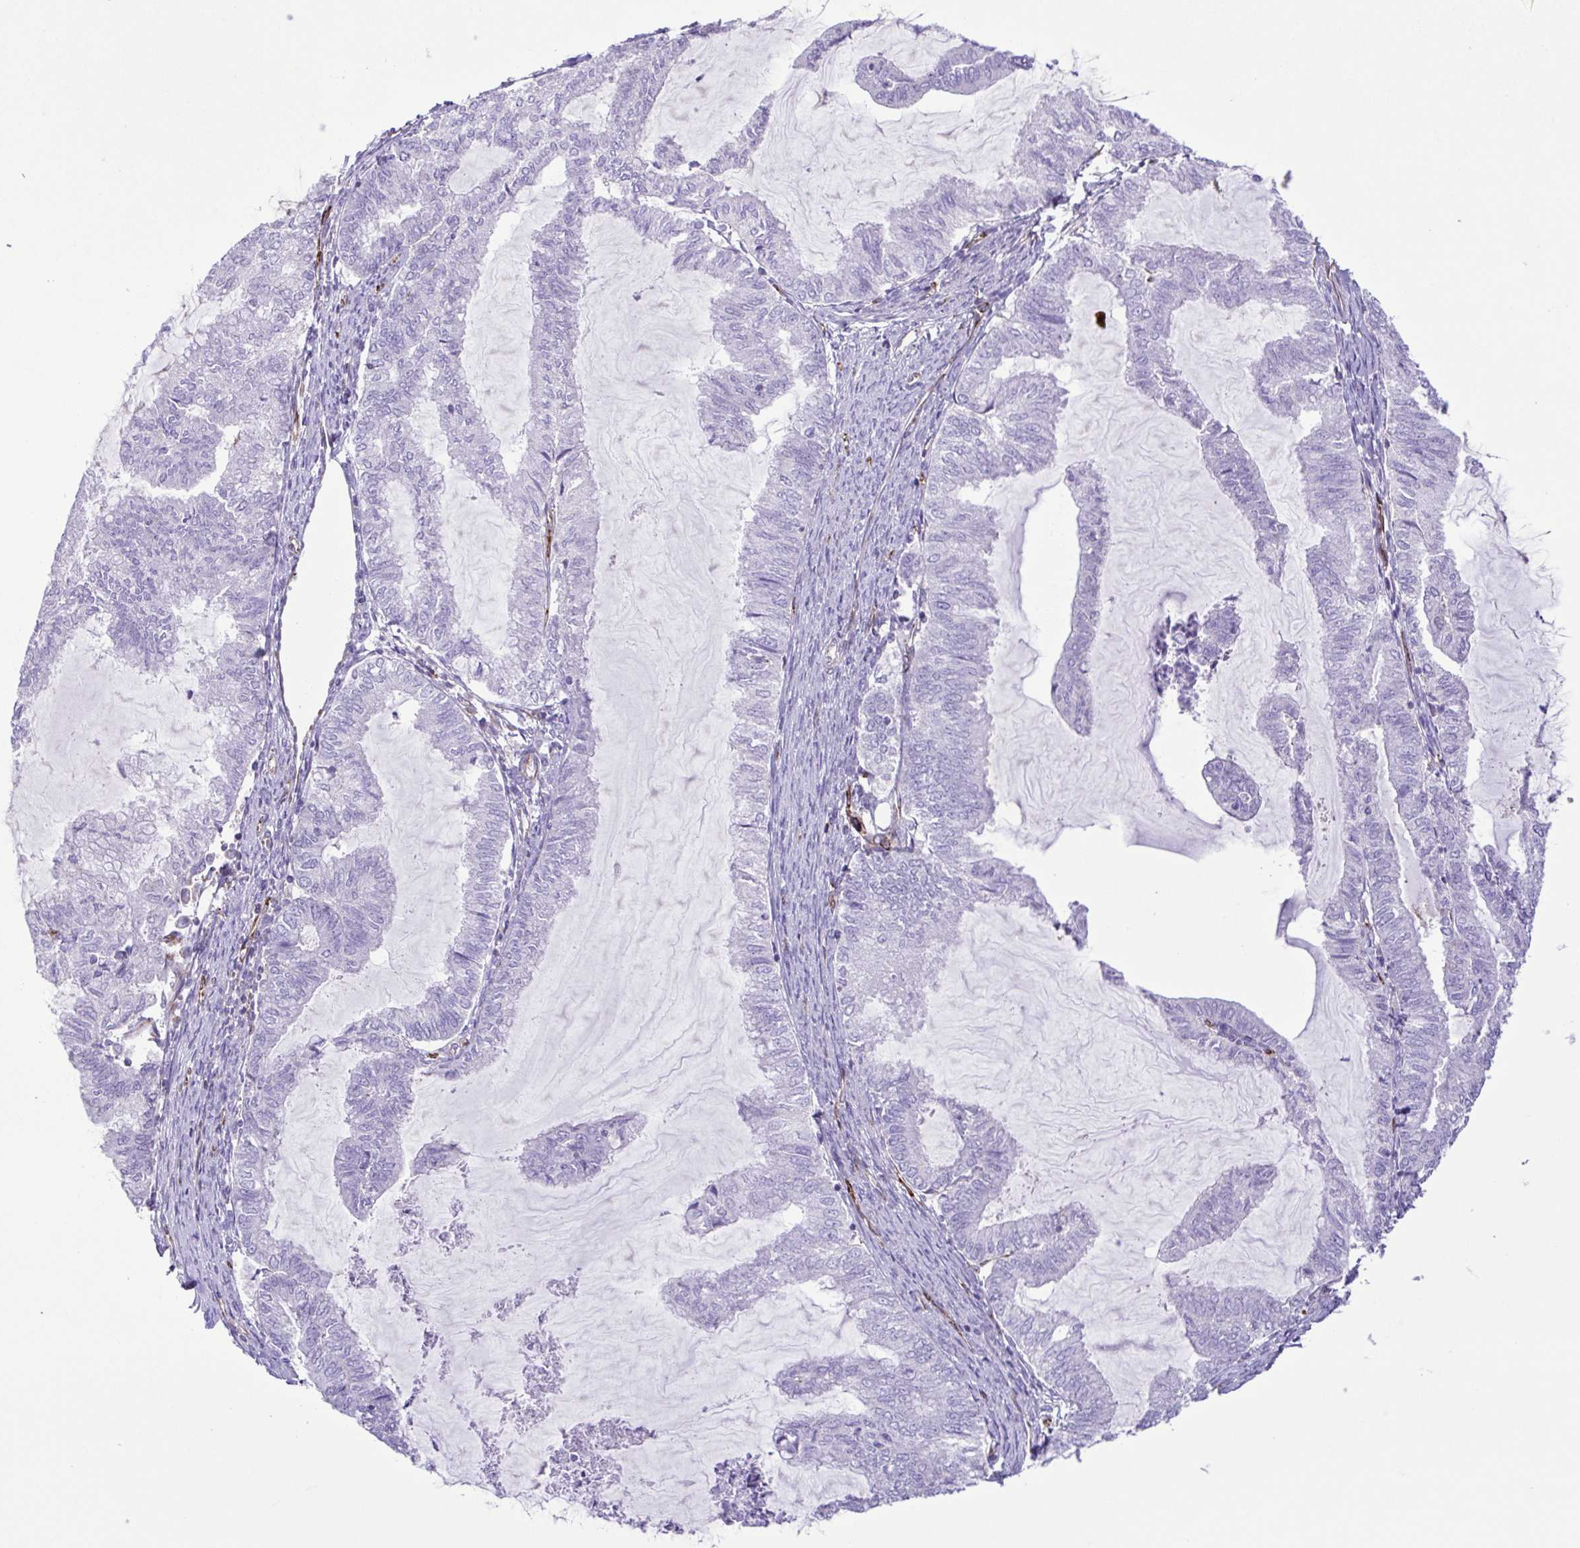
{"staining": {"intensity": "negative", "quantity": "none", "location": "none"}, "tissue": "endometrial cancer", "cell_type": "Tumor cells", "image_type": "cancer", "snomed": [{"axis": "morphology", "description": "Adenocarcinoma, NOS"}, {"axis": "topography", "description": "Endometrium"}], "caption": "This is an IHC image of endometrial cancer. There is no positivity in tumor cells.", "gene": "FLT1", "patient": {"sex": "female", "age": 79}}